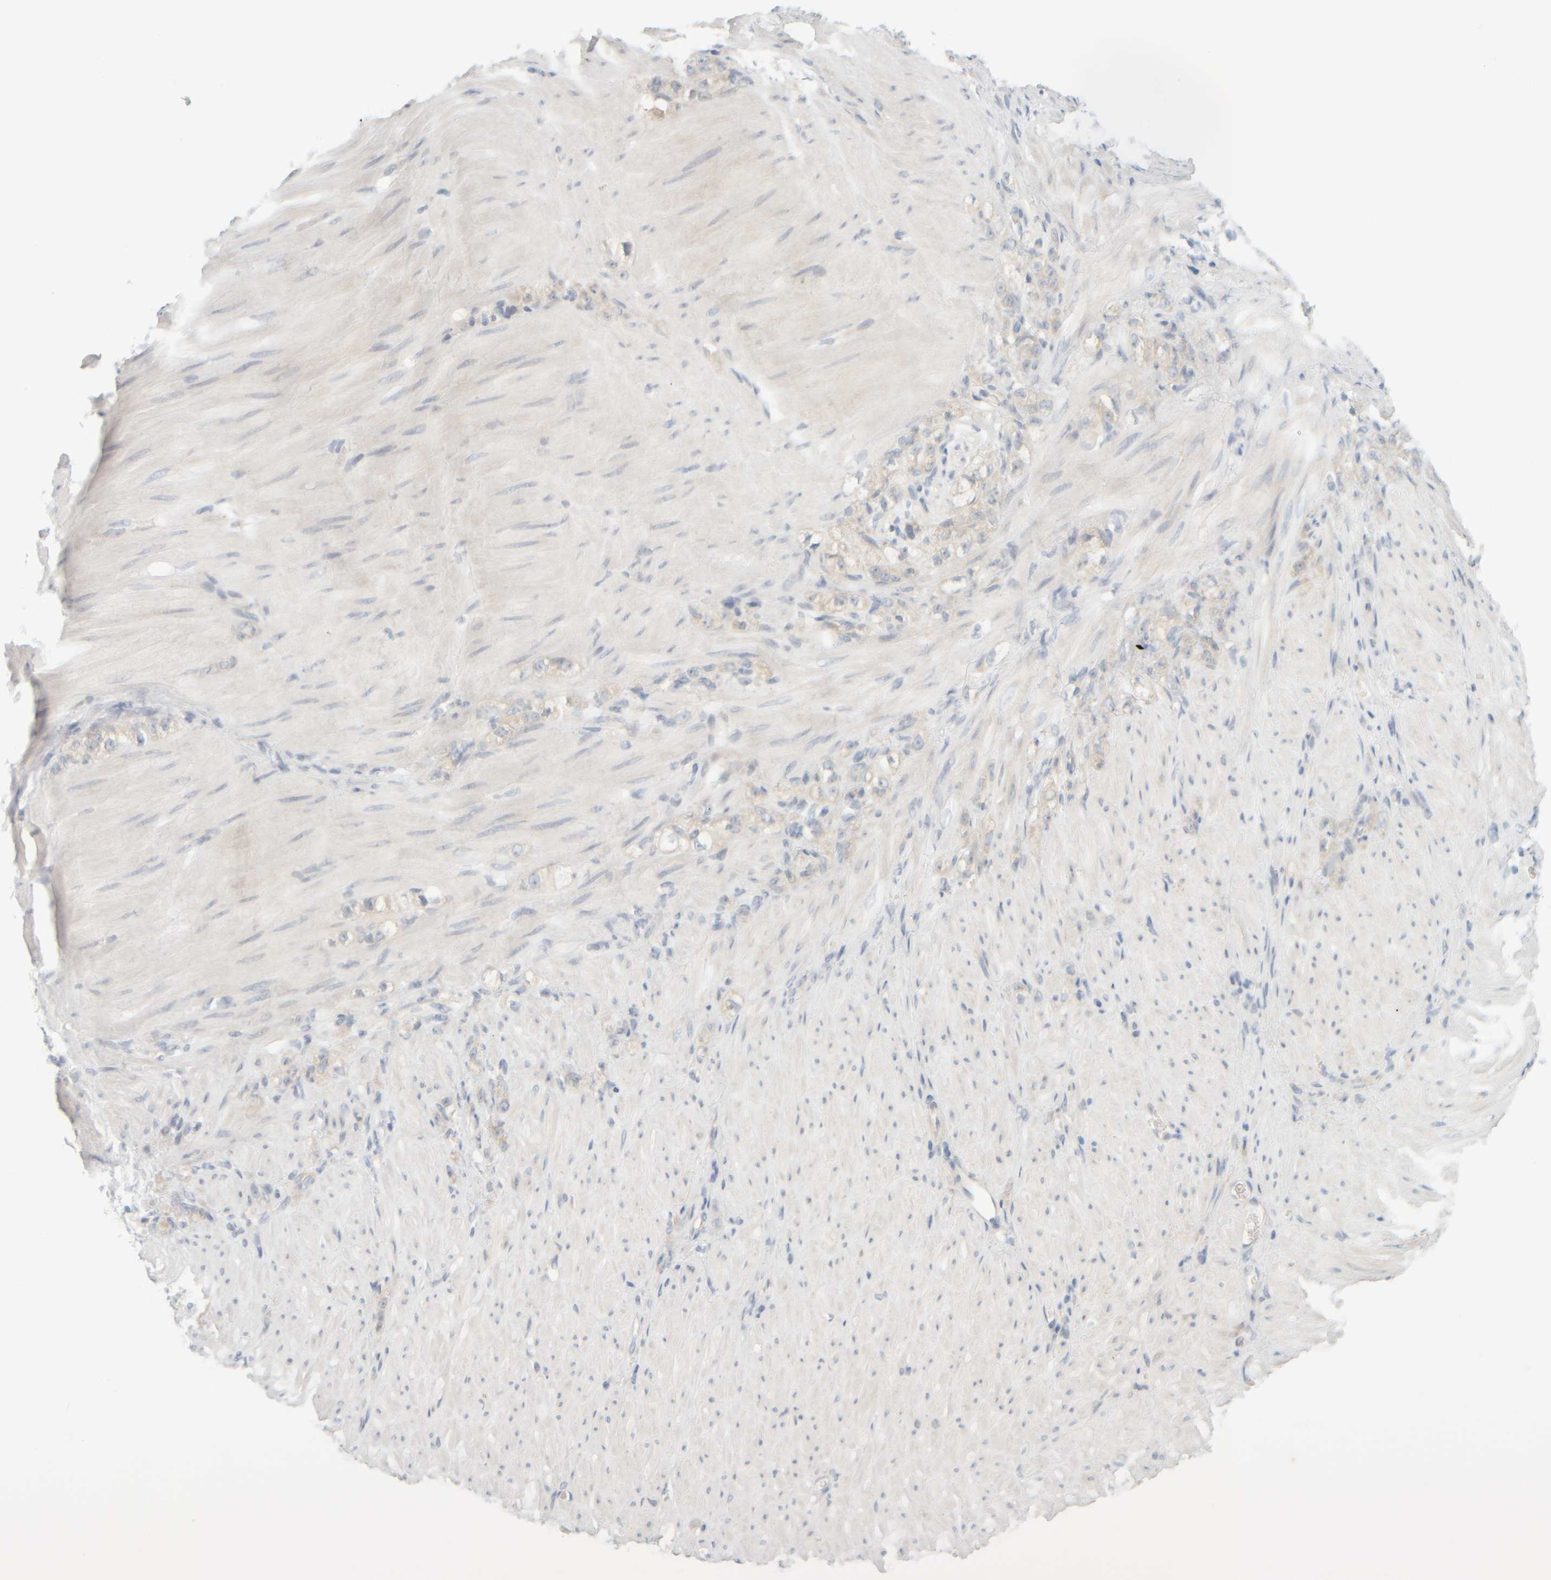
{"staining": {"intensity": "weak", "quantity": "<25%", "location": "cytoplasmic/membranous"}, "tissue": "stomach cancer", "cell_type": "Tumor cells", "image_type": "cancer", "snomed": [{"axis": "morphology", "description": "Normal tissue, NOS"}, {"axis": "morphology", "description": "Adenocarcinoma, NOS"}, {"axis": "topography", "description": "Stomach"}], "caption": "This micrograph is of stomach cancer (adenocarcinoma) stained with IHC to label a protein in brown with the nuclei are counter-stained blue. There is no positivity in tumor cells.", "gene": "PTGES3L-AARSD1", "patient": {"sex": "male", "age": 82}}